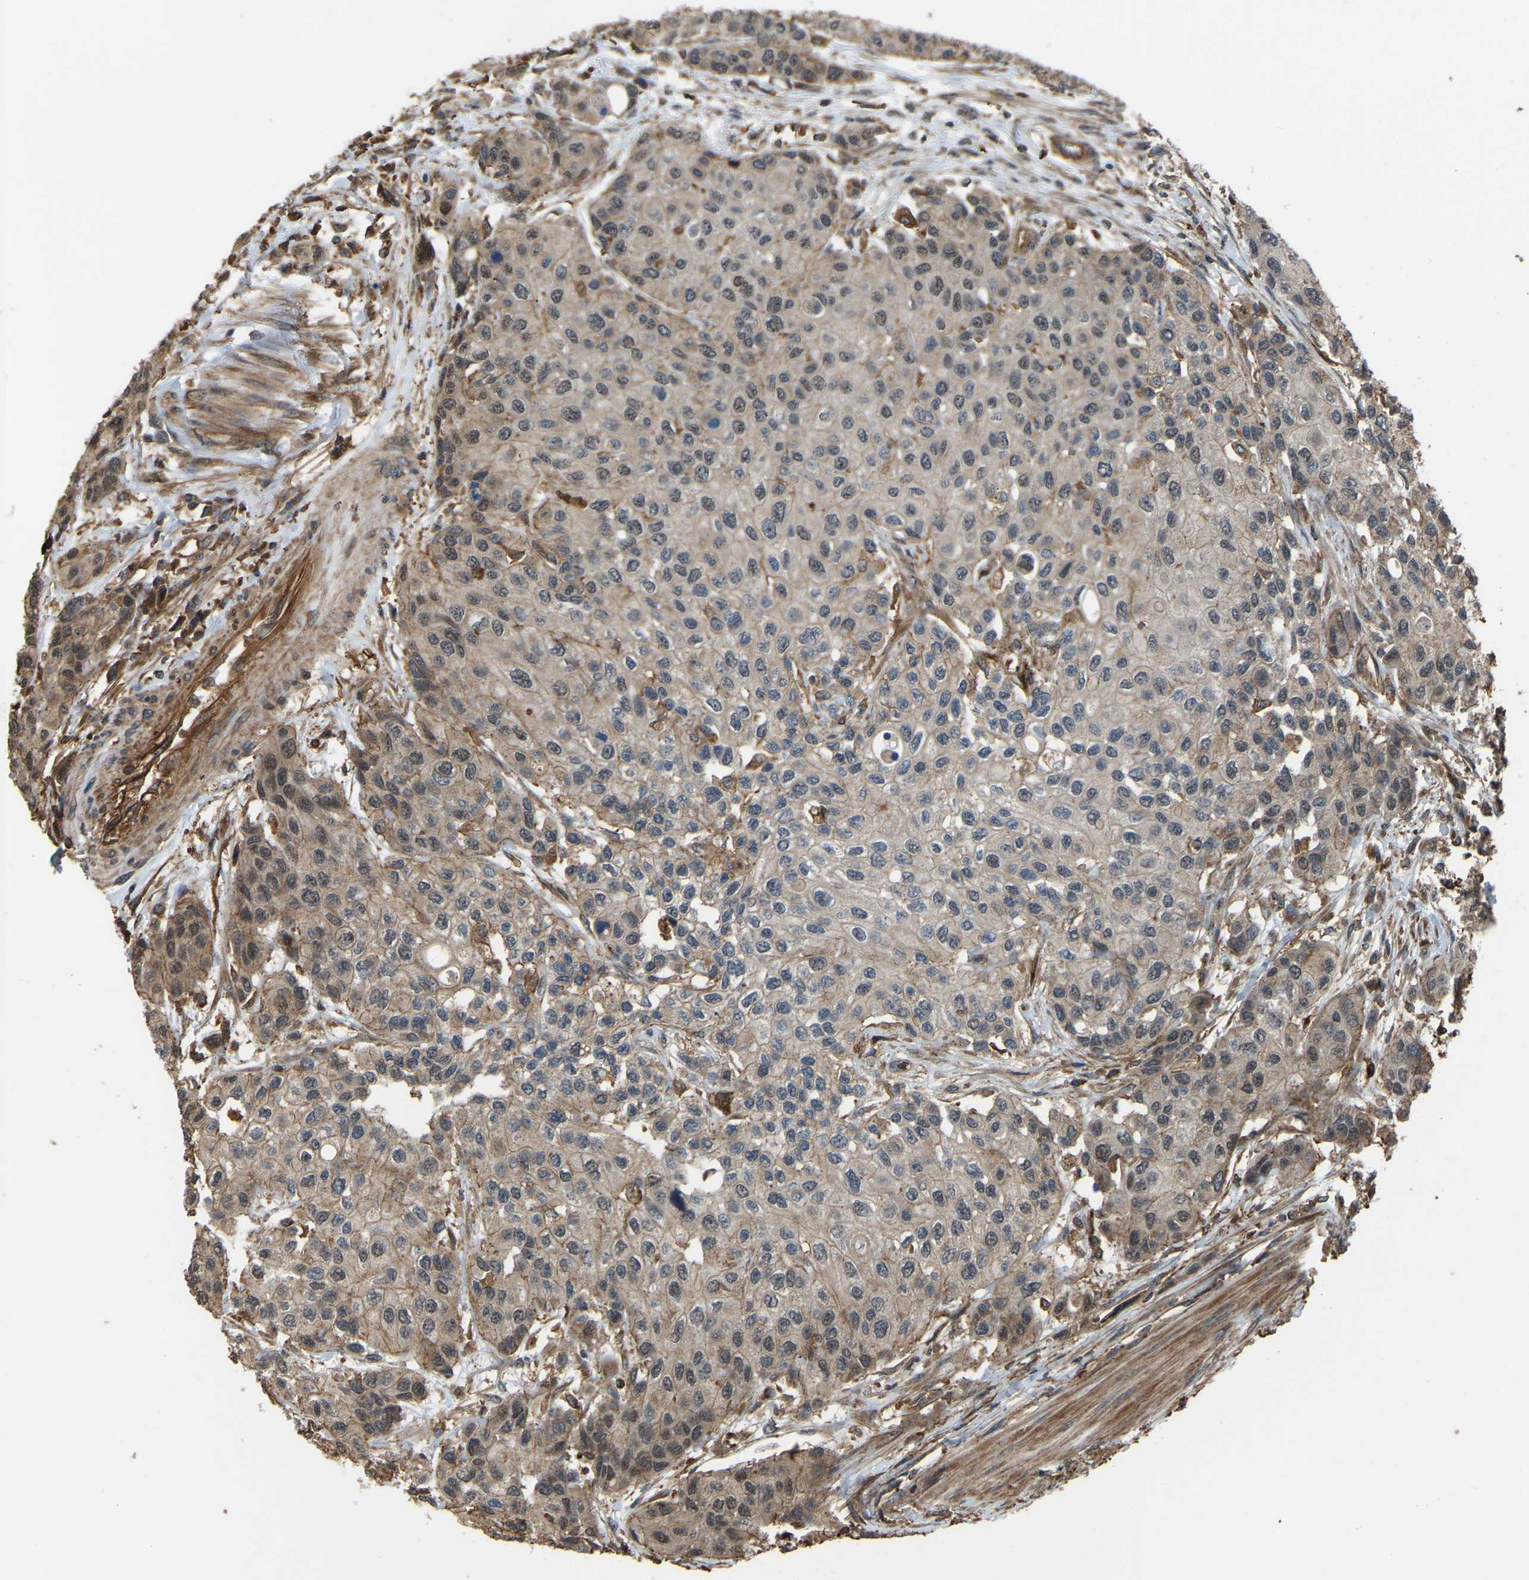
{"staining": {"intensity": "moderate", "quantity": "25%-75%", "location": "cytoplasmic/membranous,nuclear"}, "tissue": "urothelial cancer", "cell_type": "Tumor cells", "image_type": "cancer", "snomed": [{"axis": "morphology", "description": "Urothelial carcinoma, High grade"}, {"axis": "topography", "description": "Urinary bladder"}], "caption": "Immunohistochemistry staining of urothelial cancer, which exhibits medium levels of moderate cytoplasmic/membranous and nuclear expression in about 25%-75% of tumor cells indicating moderate cytoplasmic/membranous and nuclear protein expression. The staining was performed using DAB (3,3'-diaminobenzidine) (brown) for protein detection and nuclei were counterstained in hematoxylin (blue).", "gene": "SAMD9L", "patient": {"sex": "female", "age": 56}}